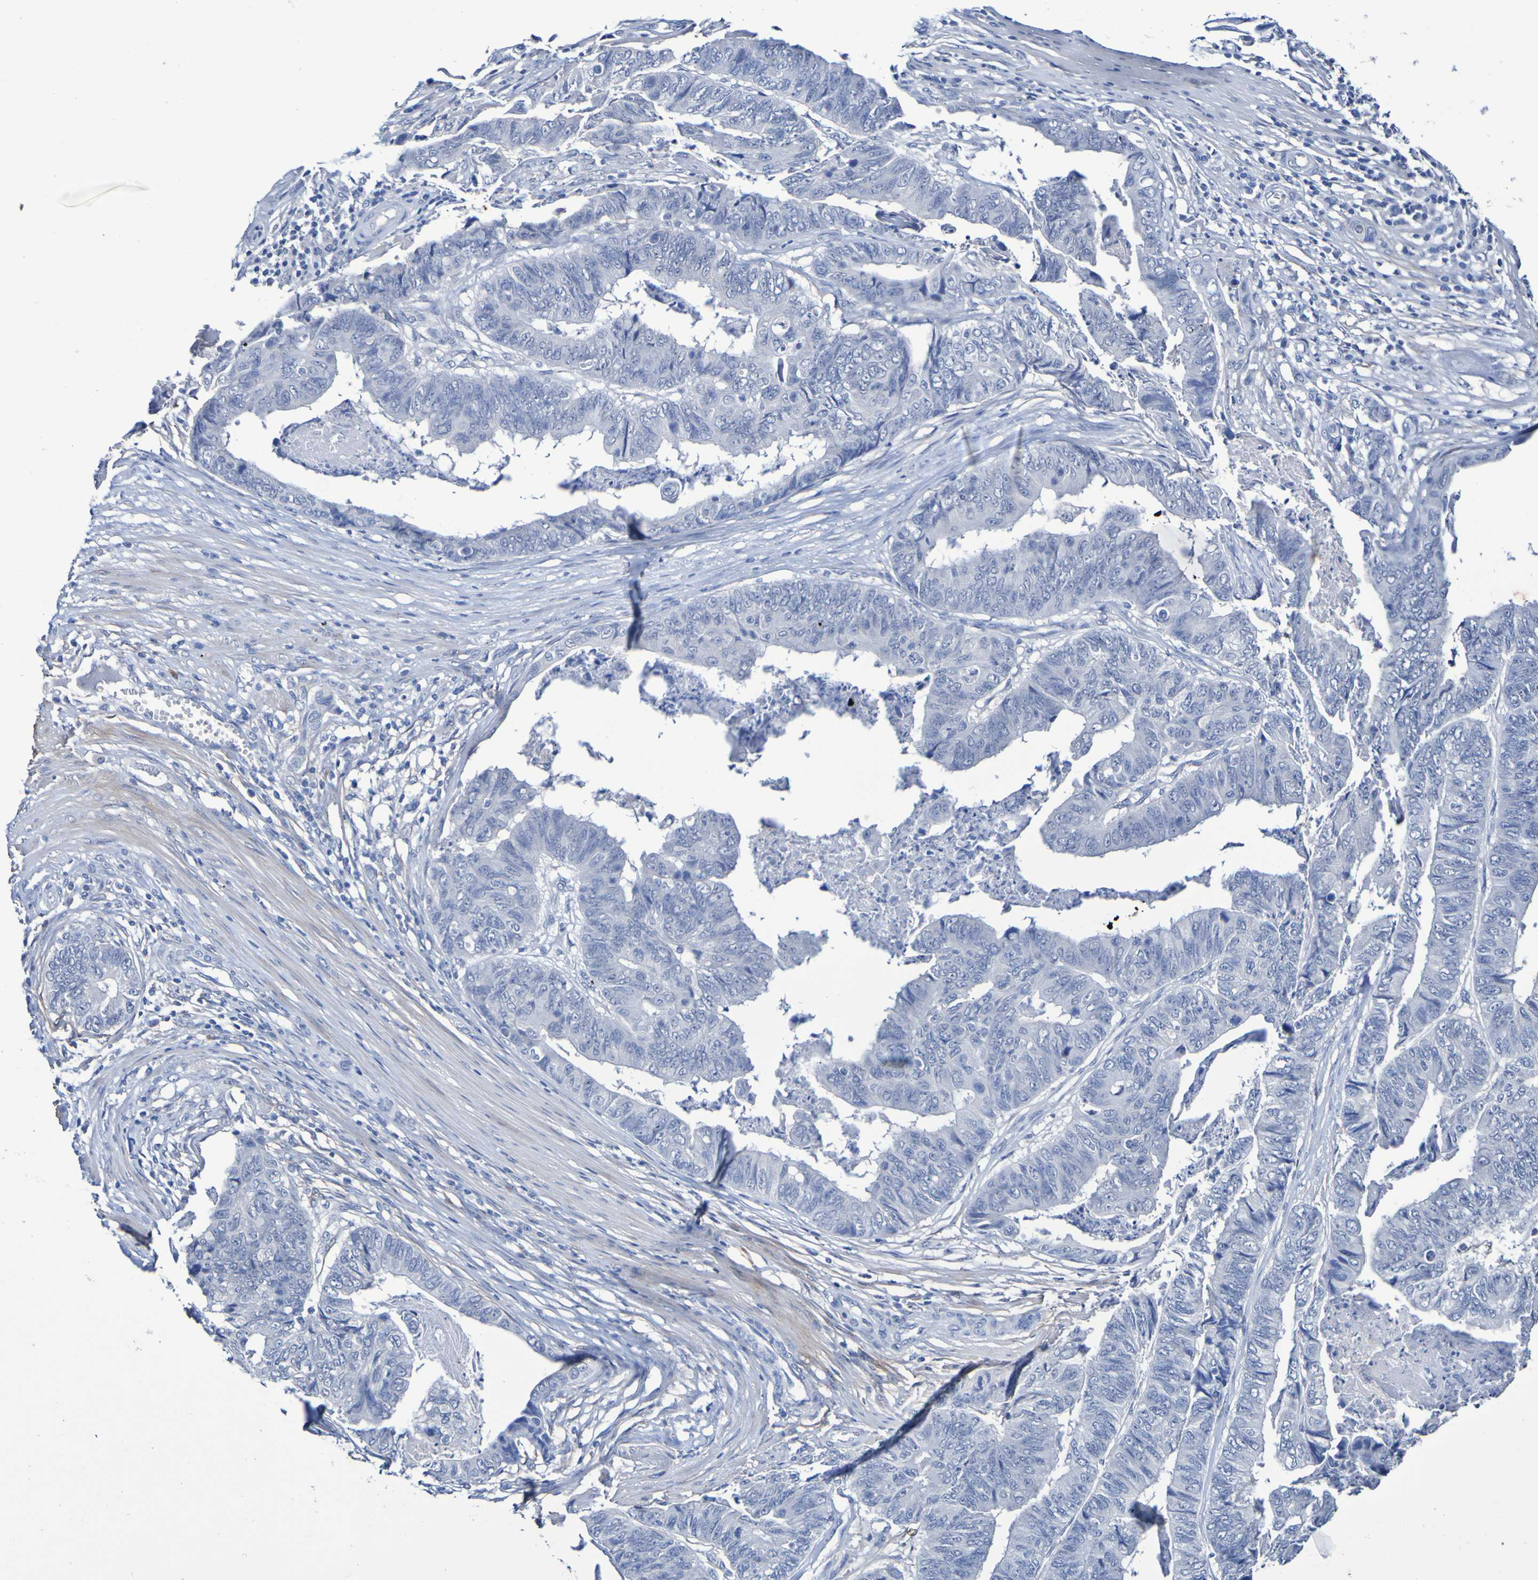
{"staining": {"intensity": "negative", "quantity": "none", "location": "none"}, "tissue": "stomach cancer", "cell_type": "Tumor cells", "image_type": "cancer", "snomed": [{"axis": "morphology", "description": "Adenocarcinoma, NOS"}, {"axis": "topography", "description": "Stomach, lower"}], "caption": "Protein analysis of stomach adenocarcinoma exhibits no significant positivity in tumor cells.", "gene": "SGCB", "patient": {"sex": "male", "age": 77}}